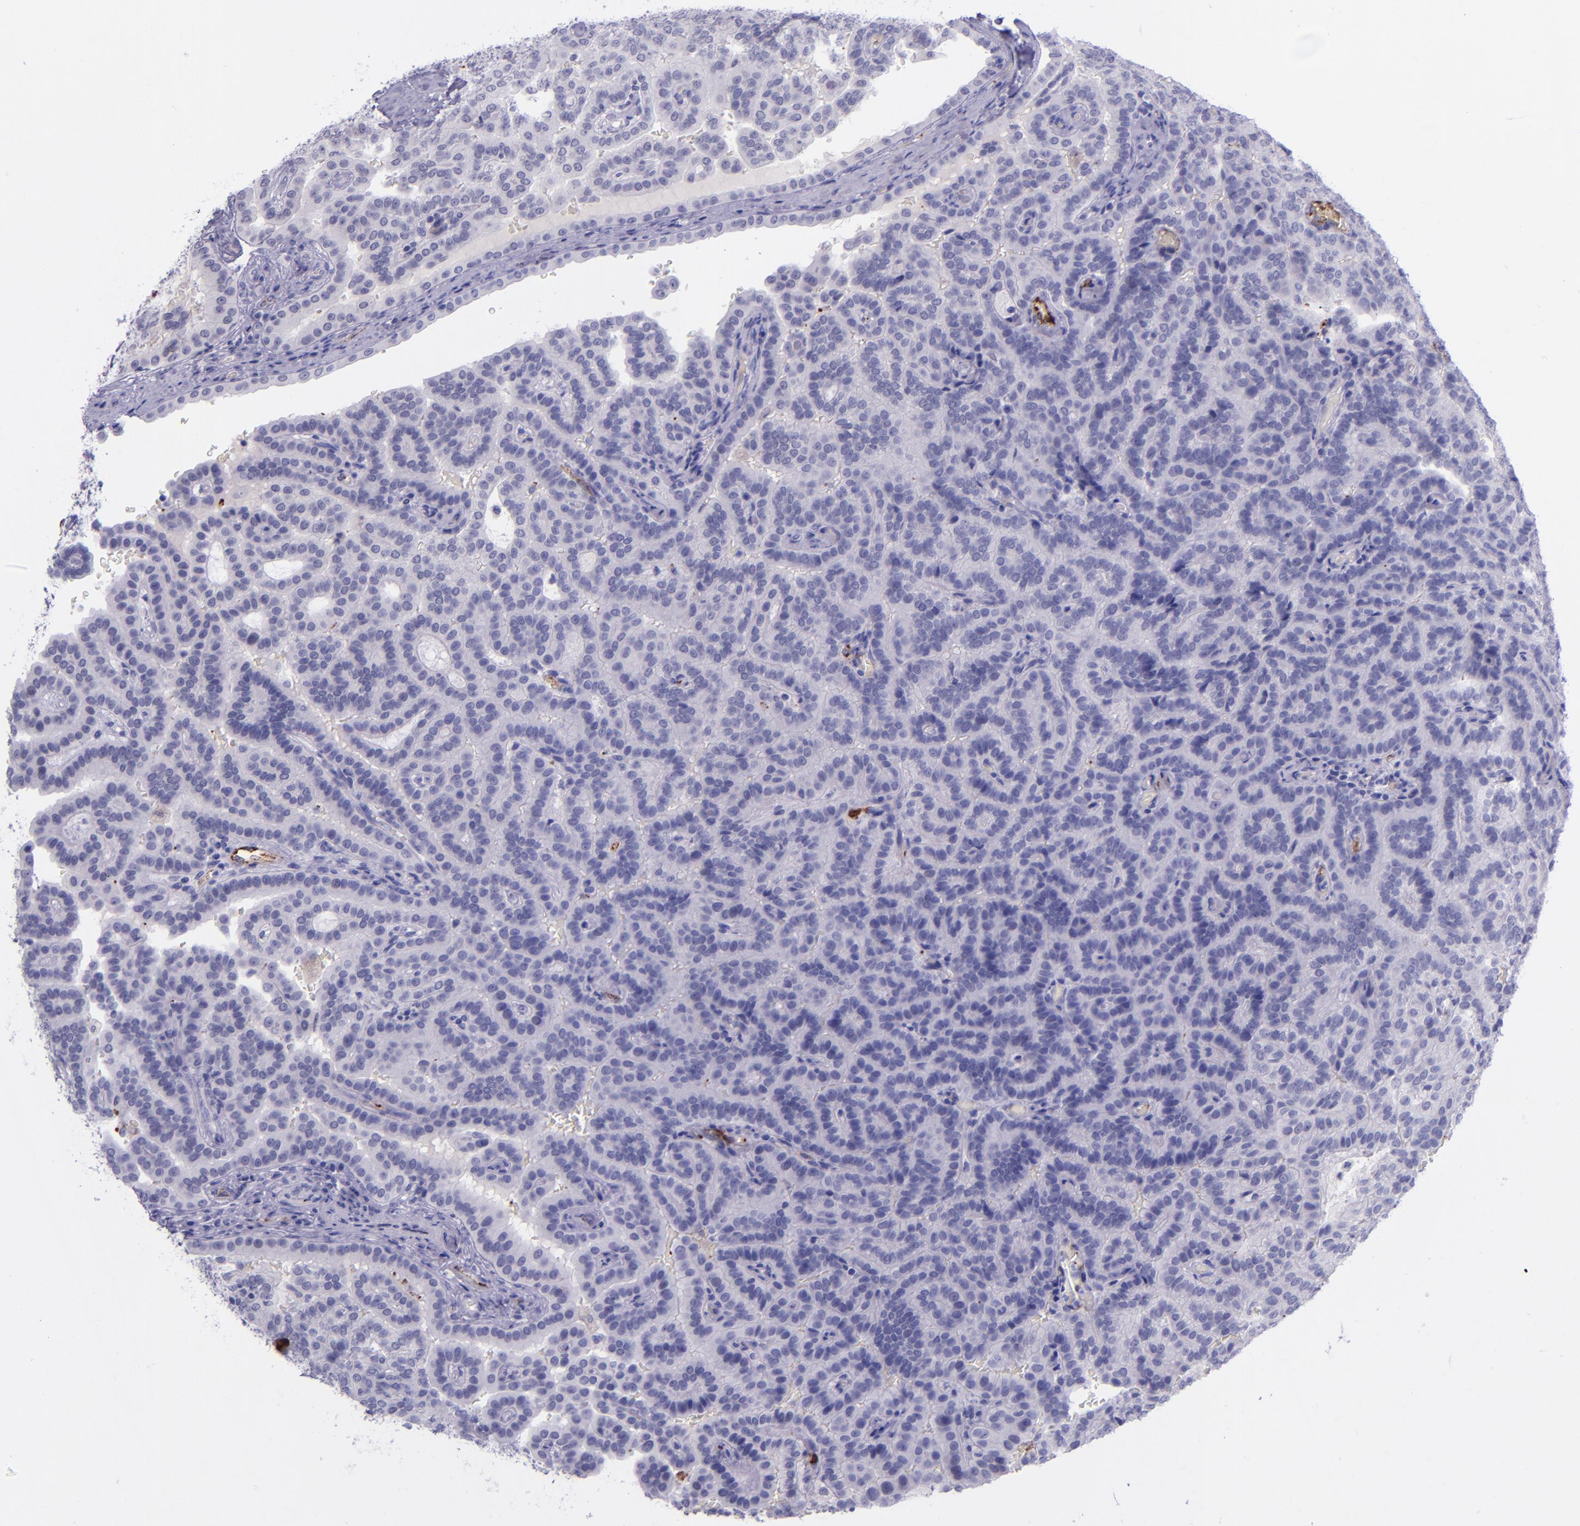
{"staining": {"intensity": "negative", "quantity": "none", "location": "none"}, "tissue": "renal cancer", "cell_type": "Tumor cells", "image_type": "cancer", "snomed": [{"axis": "morphology", "description": "Adenocarcinoma, NOS"}, {"axis": "topography", "description": "Kidney"}], "caption": "A high-resolution micrograph shows IHC staining of adenocarcinoma (renal), which demonstrates no significant positivity in tumor cells.", "gene": "SELE", "patient": {"sex": "male", "age": 61}}